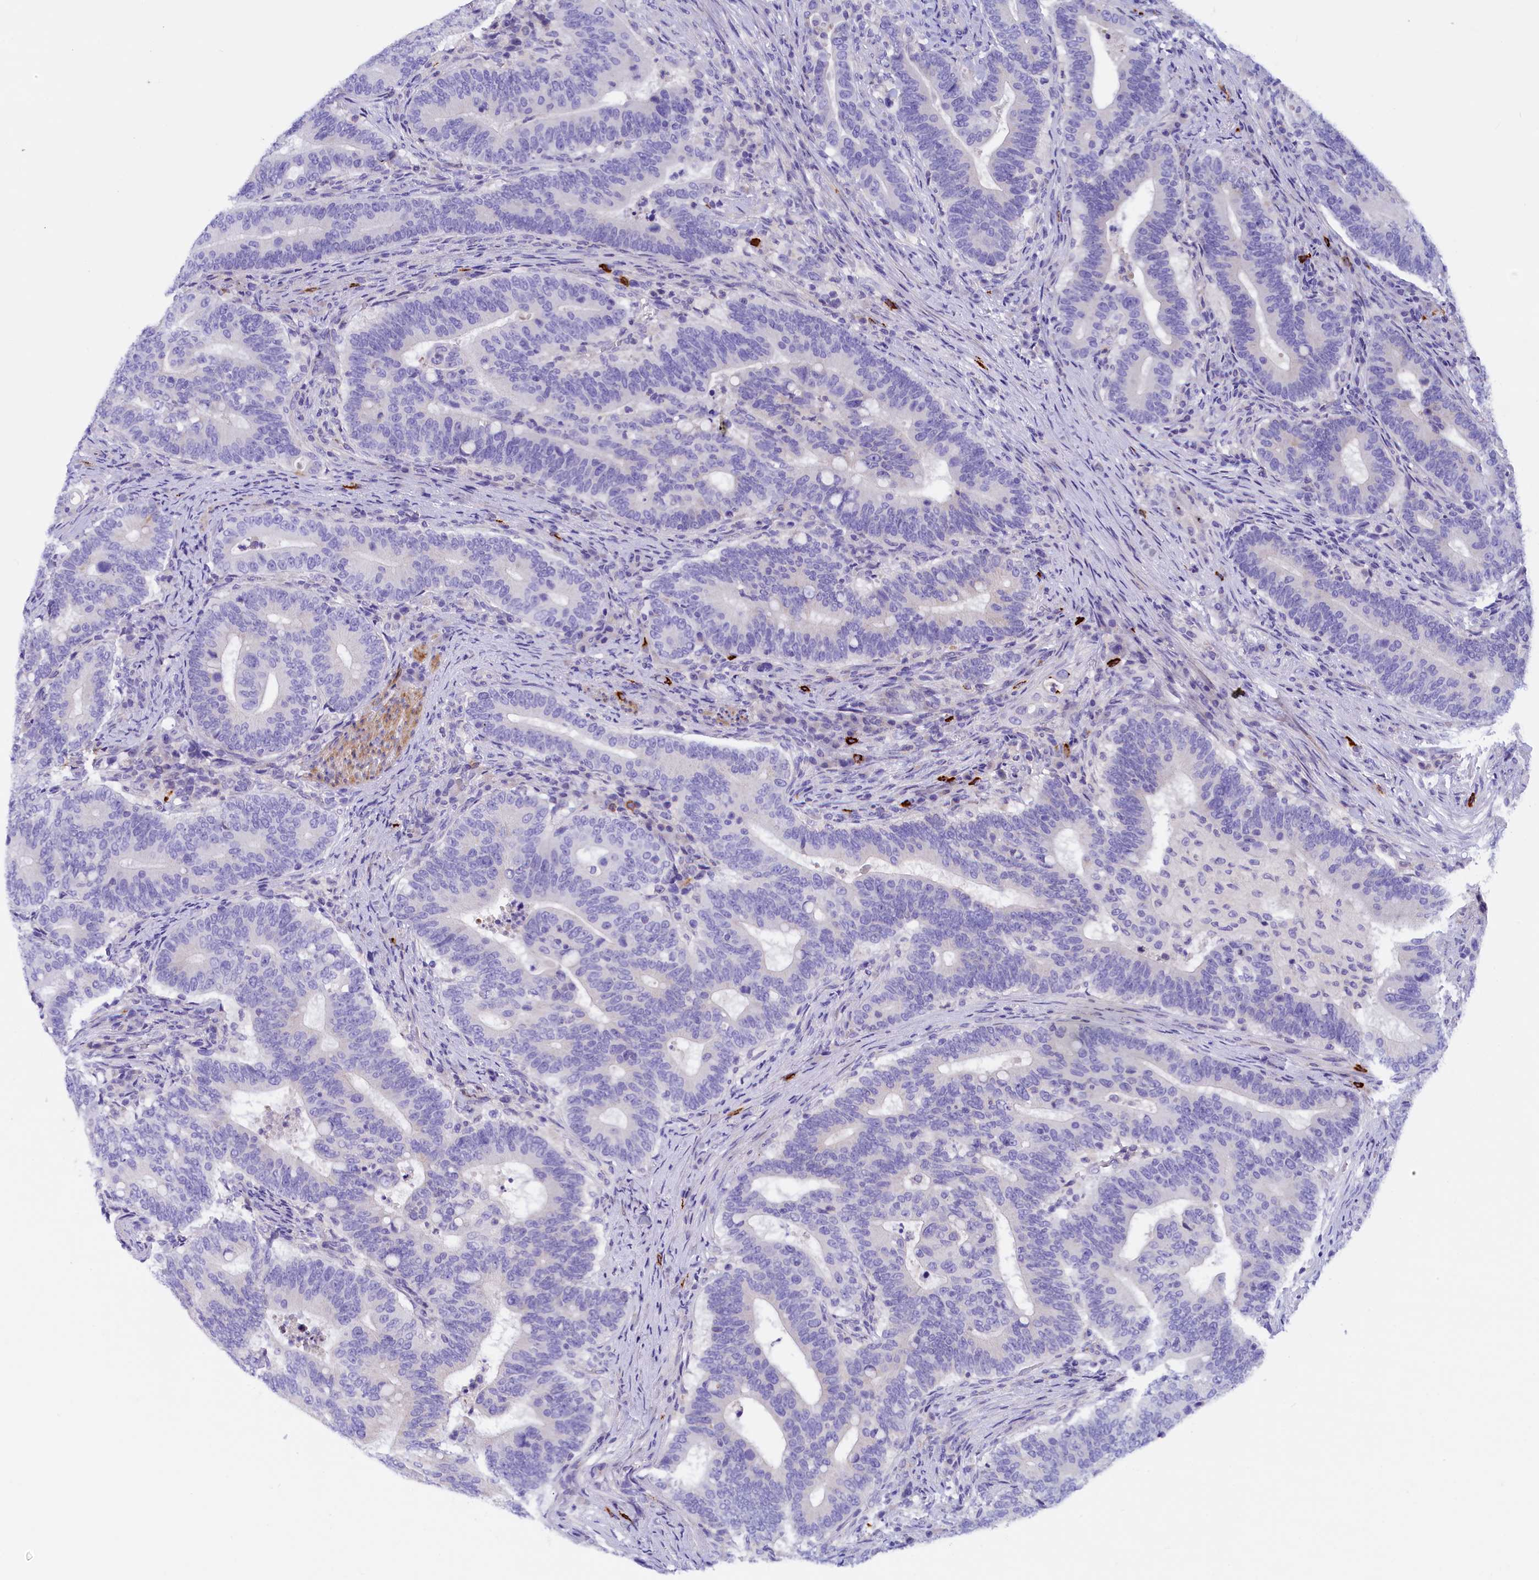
{"staining": {"intensity": "negative", "quantity": "none", "location": "none"}, "tissue": "colorectal cancer", "cell_type": "Tumor cells", "image_type": "cancer", "snomed": [{"axis": "morphology", "description": "Adenocarcinoma, NOS"}, {"axis": "topography", "description": "Colon"}], "caption": "A high-resolution micrograph shows IHC staining of adenocarcinoma (colorectal), which displays no significant expression in tumor cells. The staining is performed using DAB (3,3'-diaminobenzidine) brown chromogen with nuclei counter-stained in using hematoxylin.", "gene": "RTTN", "patient": {"sex": "female", "age": 66}}